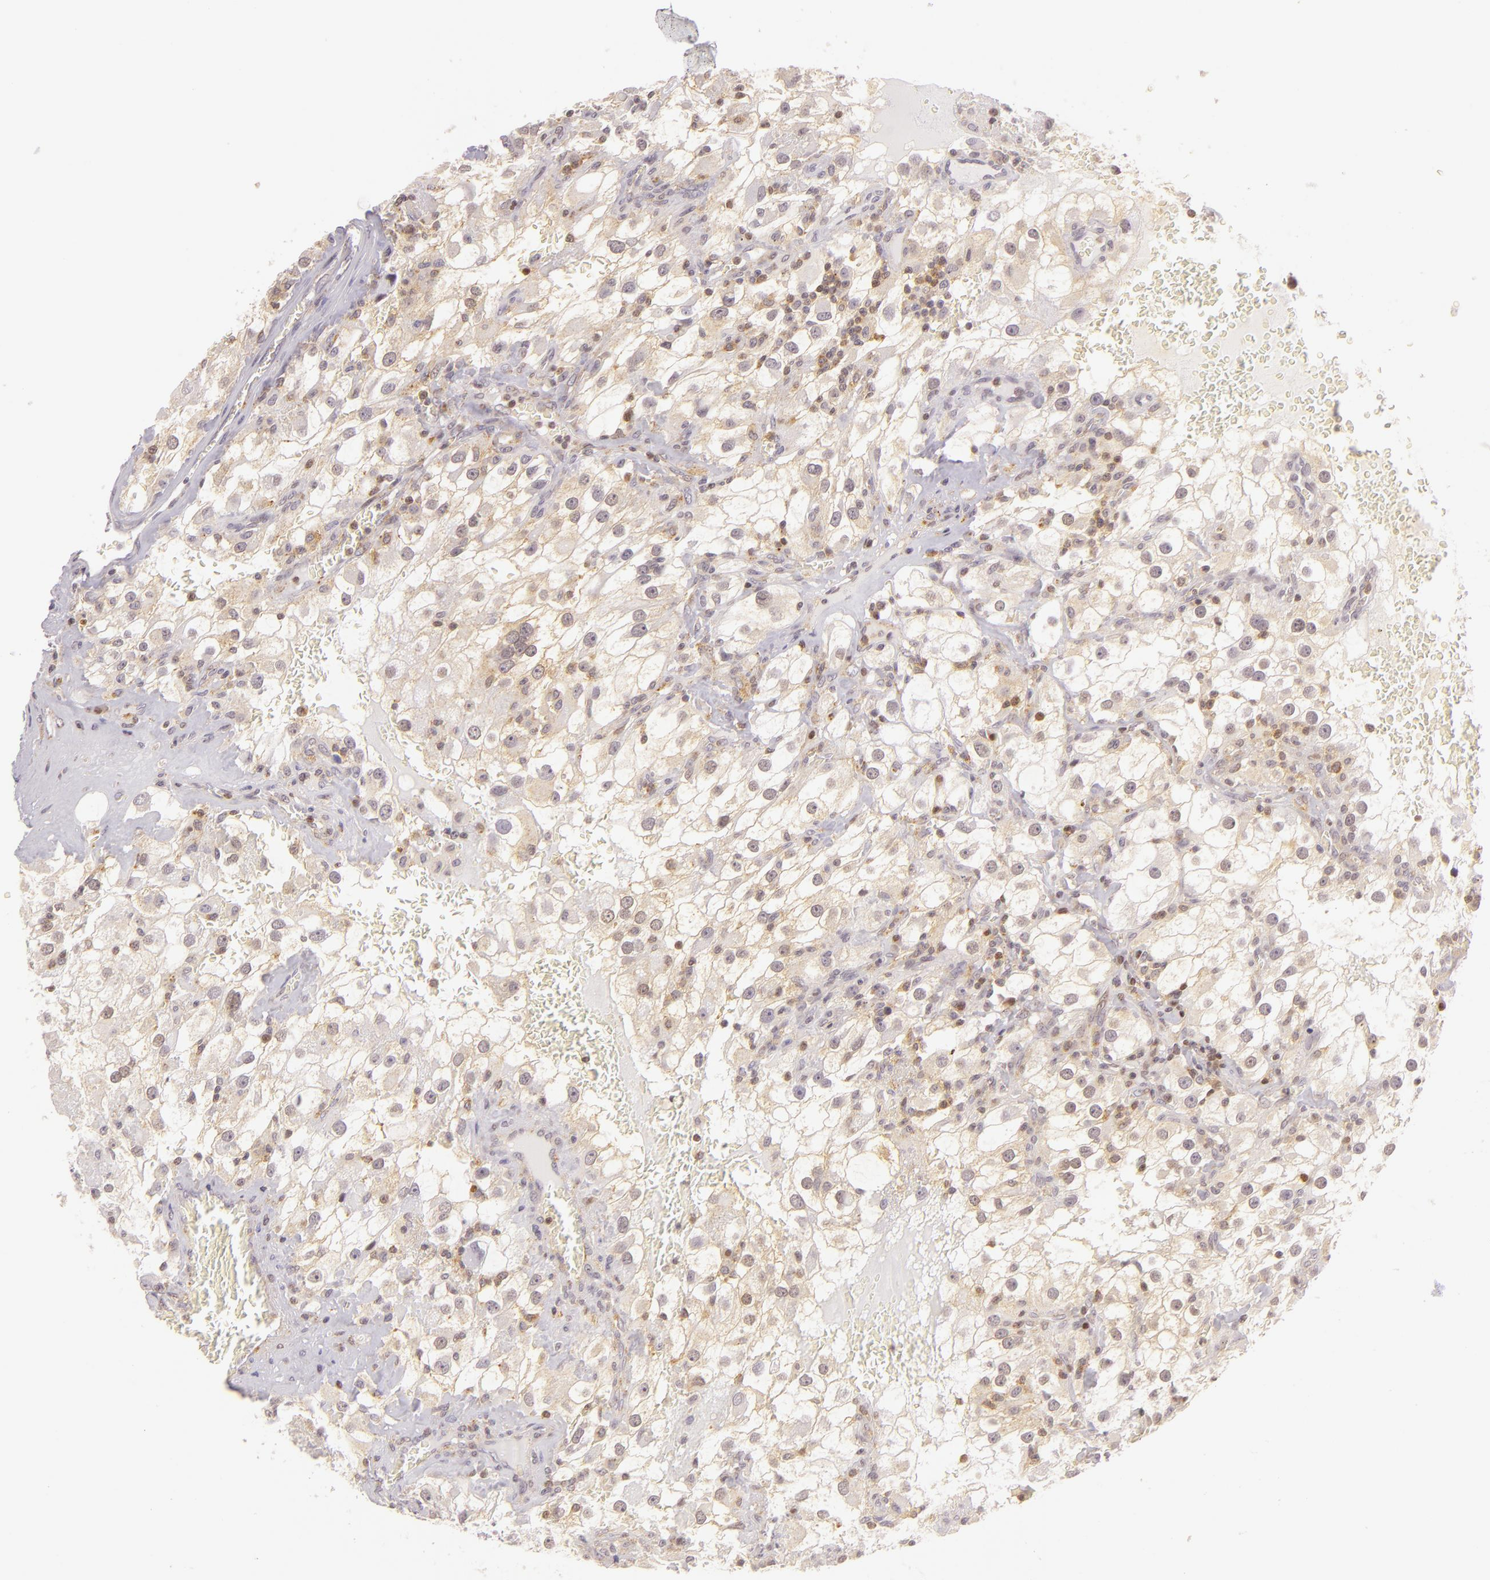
{"staining": {"intensity": "weak", "quantity": "<25%", "location": "cytoplasmic/membranous"}, "tissue": "renal cancer", "cell_type": "Tumor cells", "image_type": "cancer", "snomed": [{"axis": "morphology", "description": "Adenocarcinoma, NOS"}, {"axis": "topography", "description": "Kidney"}], "caption": "An immunohistochemistry photomicrograph of renal cancer (adenocarcinoma) is shown. There is no staining in tumor cells of renal cancer (adenocarcinoma). (IHC, brightfield microscopy, high magnification).", "gene": "IMPDH1", "patient": {"sex": "female", "age": 52}}